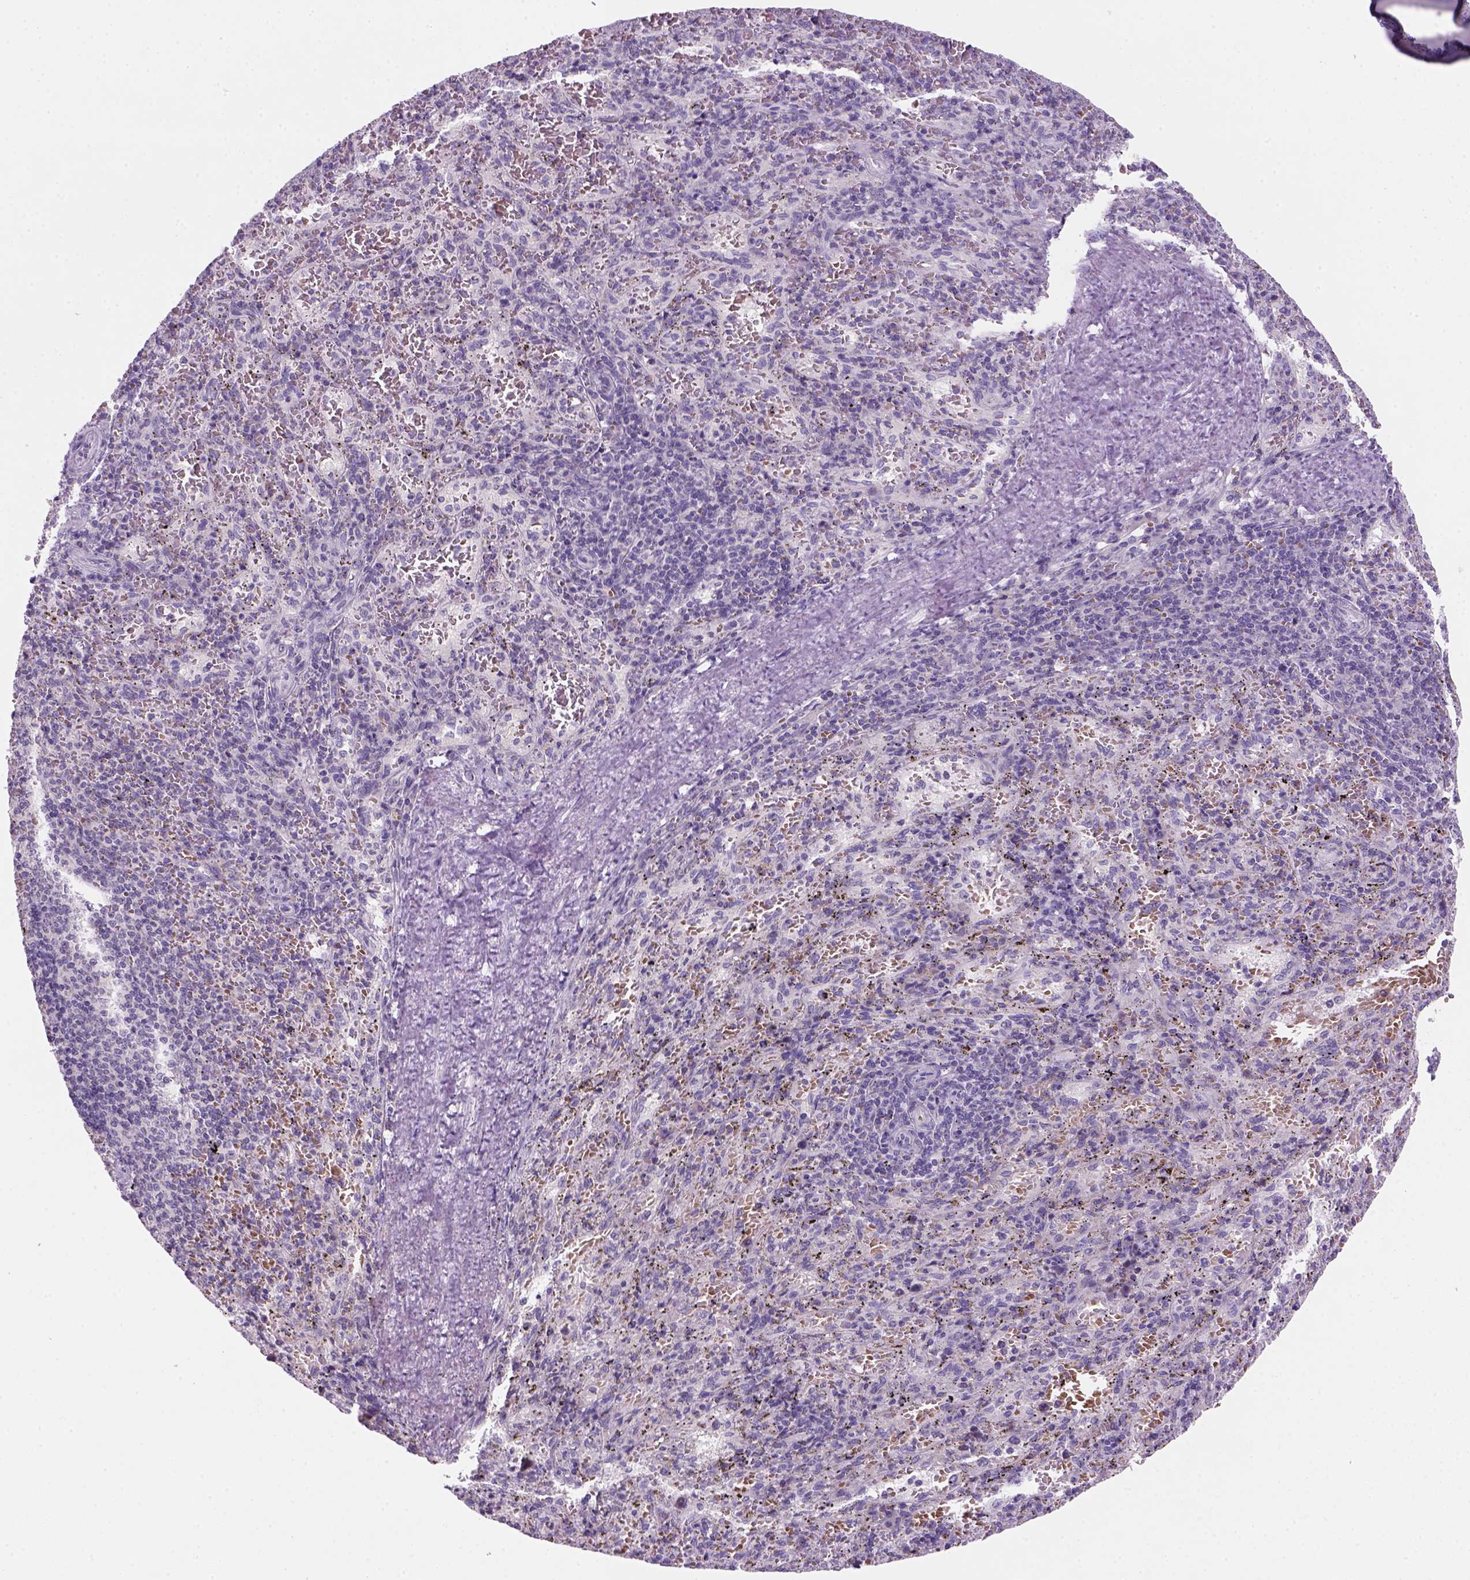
{"staining": {"intensity": "negative", "quantity": "none", "location": "none"}, "tissue": "spleen", "cell_type": "Cells in red pulp", "image_type": "normal", "snomed": [{"axis": "morphology", "description": "Normal tissue, NOS"}, {"axis": "topography", "description": "Spleen"}], "caption": "Immunohistochemistry (IHC) of normal spleen demonstrates no staining in cells in red pulp. Nuclei are stained in blue.", "gene": "ZMAT4", "patient": {"sex": "male", "age": 57}}